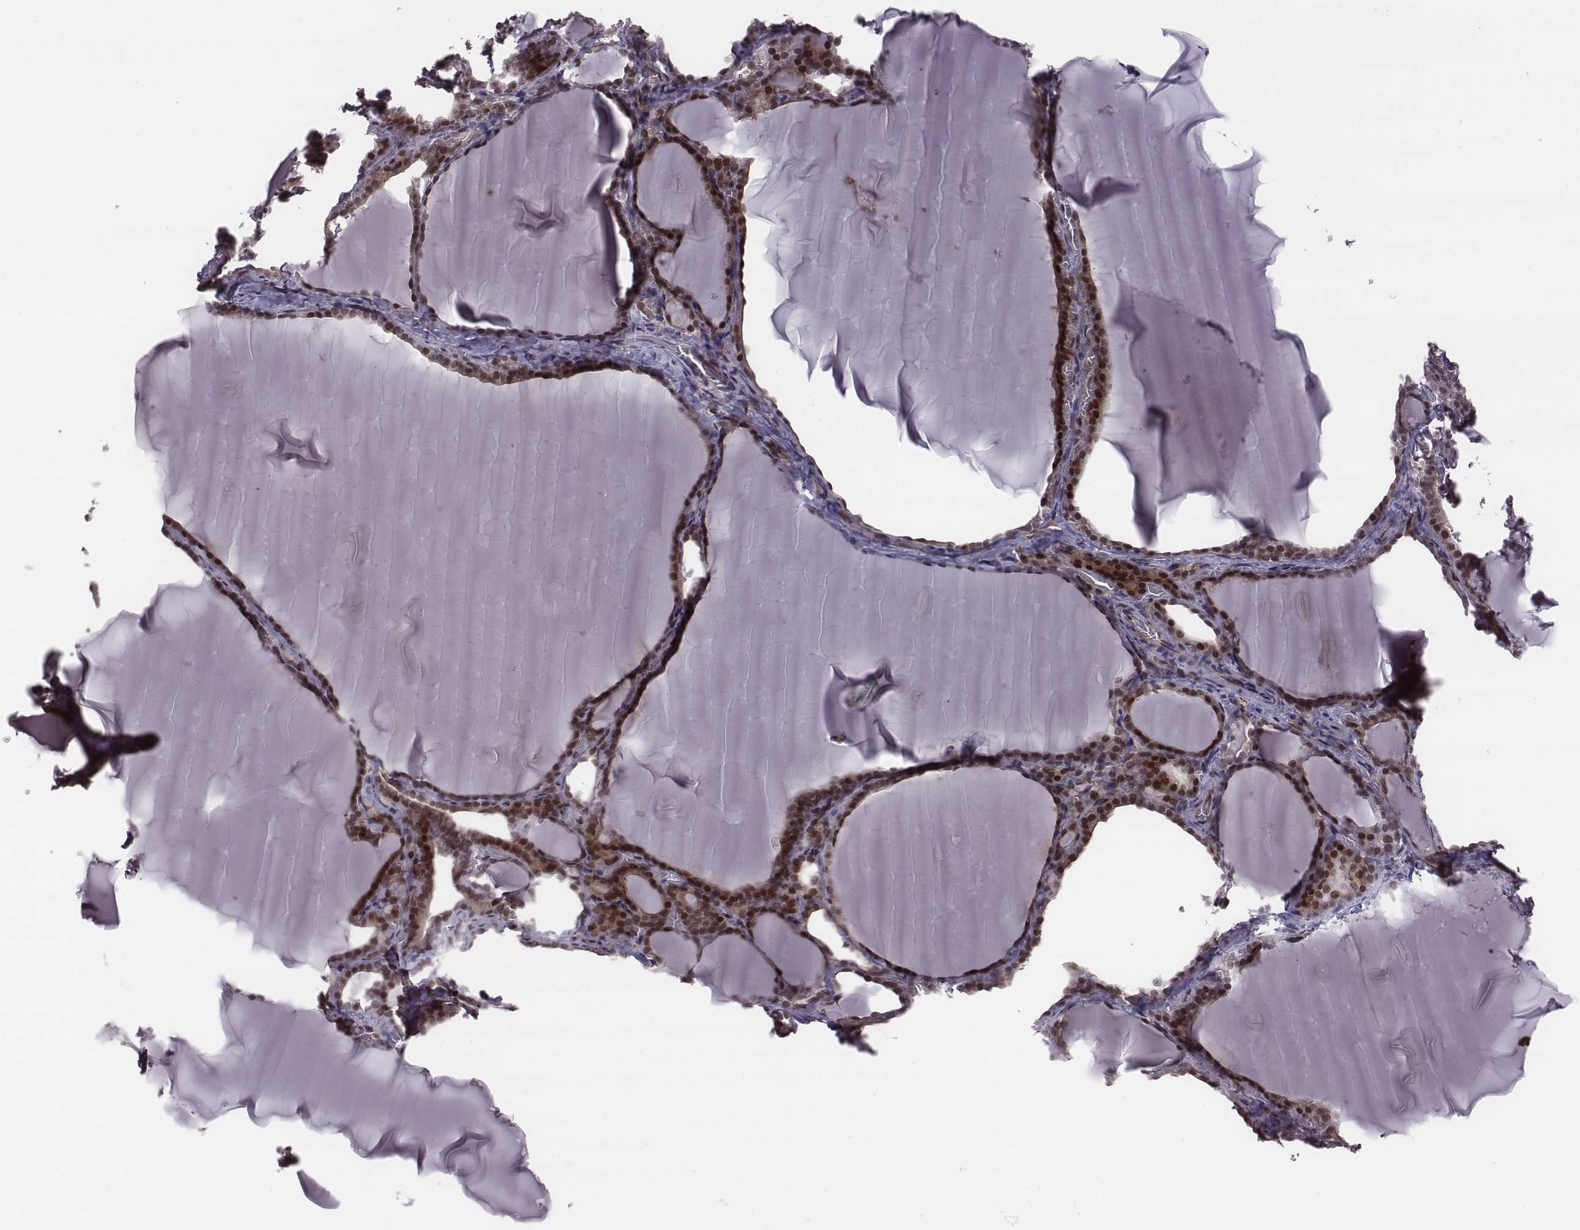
{"staining": {"intensity": "strong", "quantity": "25%-75%", "location": "nuclear"}, "tissue": "thyroid gland", "cell_type": "Glandular cells", "image_type": "normal", "snomed": [{"axis": "morphology", "description": "Normal tissue, NOS"}, {"axis": "morphology", "description": "Hyperplasia, NOS"}, {"axis": "topography", "description": "Thyroid gland"}], "caption": "Immunohistochemical staining of unremarkable human thyroid gland demonstrates strong nuclear protein expression in approximately 25%-75% of glandular cells.", "gene": "RPL3", "patient": {"sex": "female", "age": 27}}